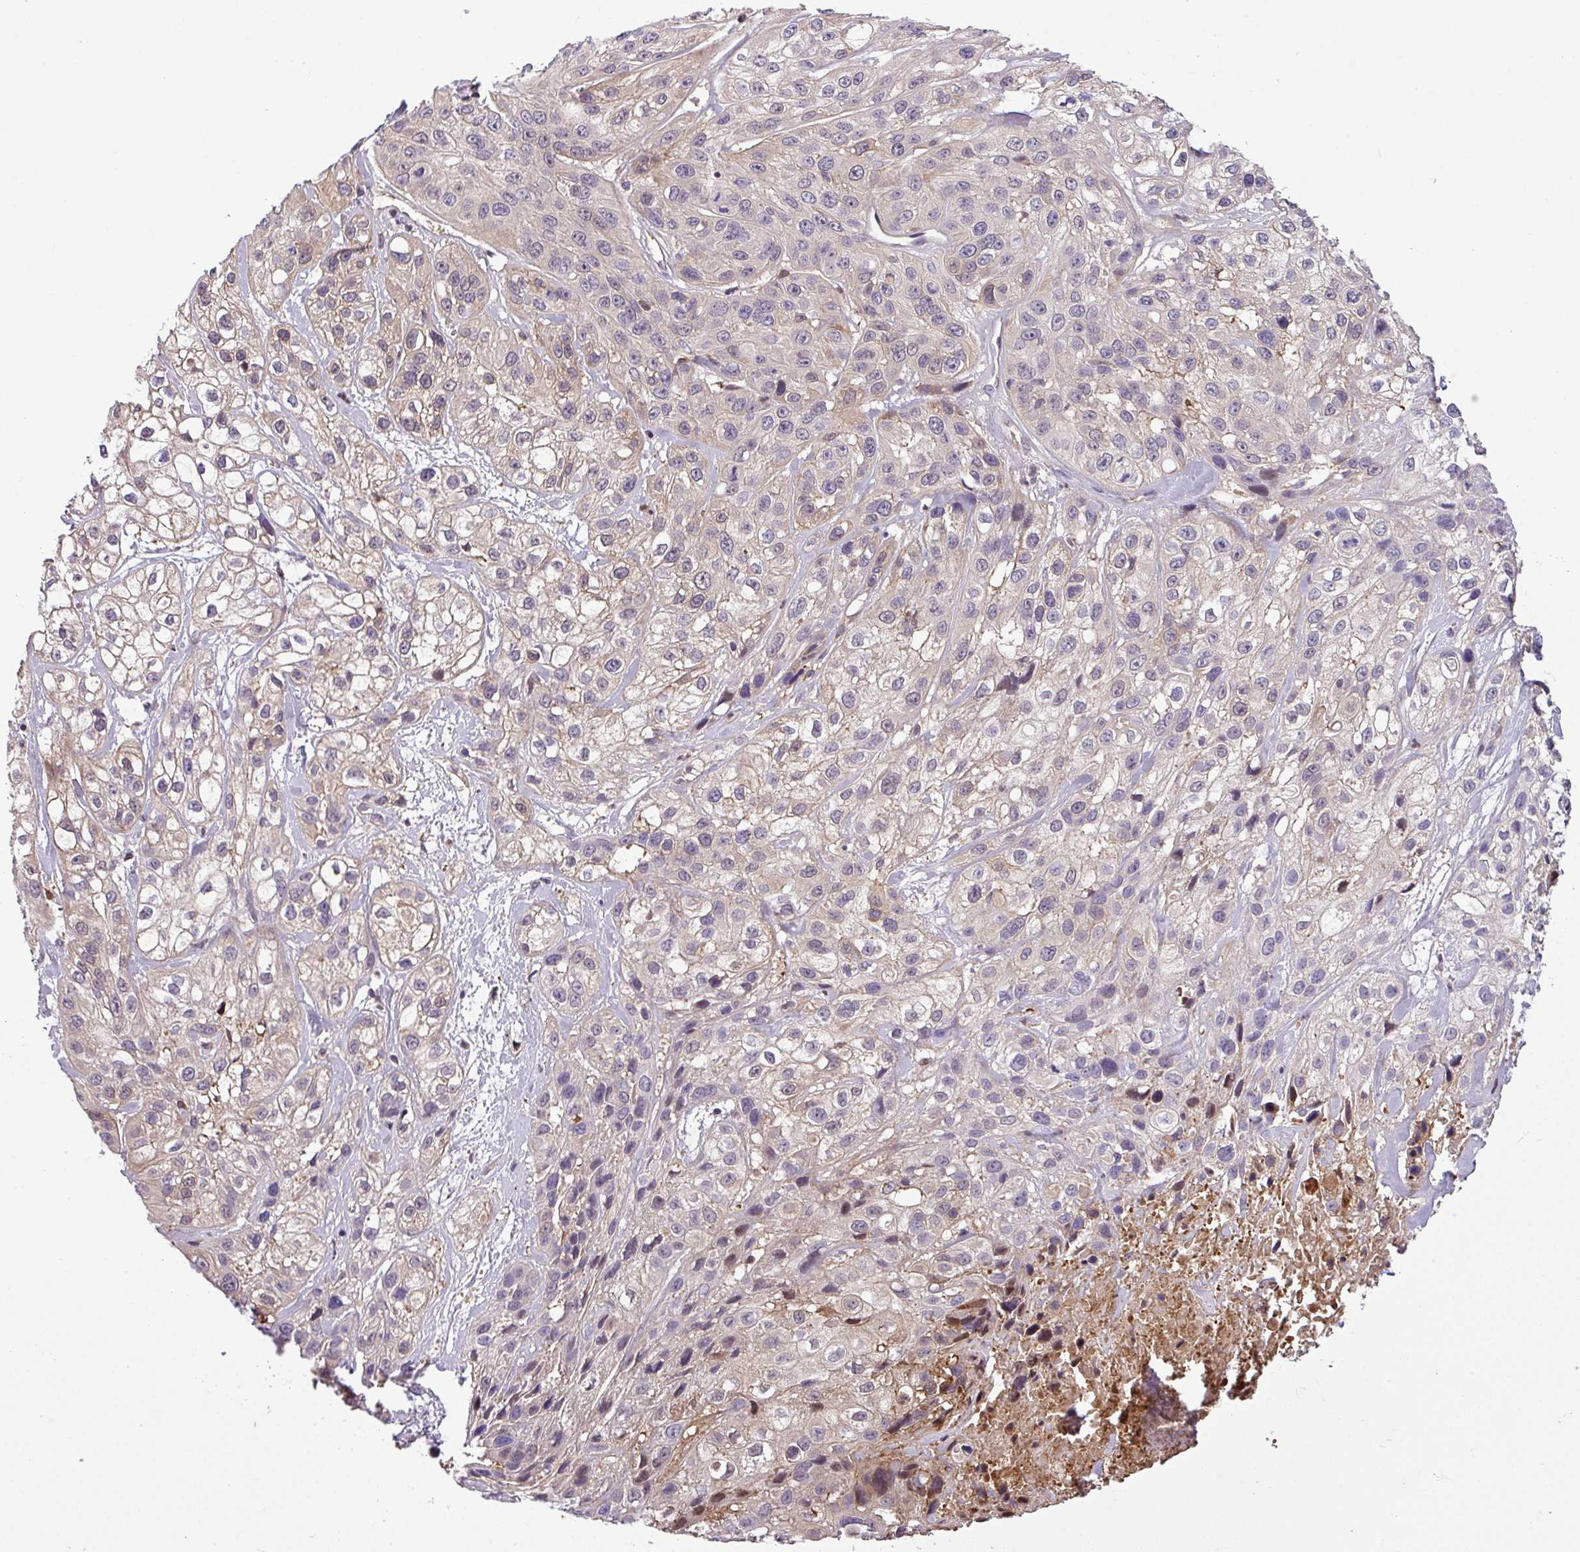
{"staining": {"intensity": "weak", "quantity": "<25%", "location": "cytoplasmic/membranous"}, "tissue": "skin cancer", "cell_type": "Tumor cells", "image_type": "cancer", "snomed": [{"axis": "morphology", "description": "Squamous cell carcinoma, NOS"}, {"axis": "topography", "description": "Skin"}], "caption": "Skin squamous cell carcinoma stained for a protein using immunohistochemistry (IHC) reveals no expression tumor cells.", "gene": "NBEAL2", "patient": {"sex": "male", "age": 82}}